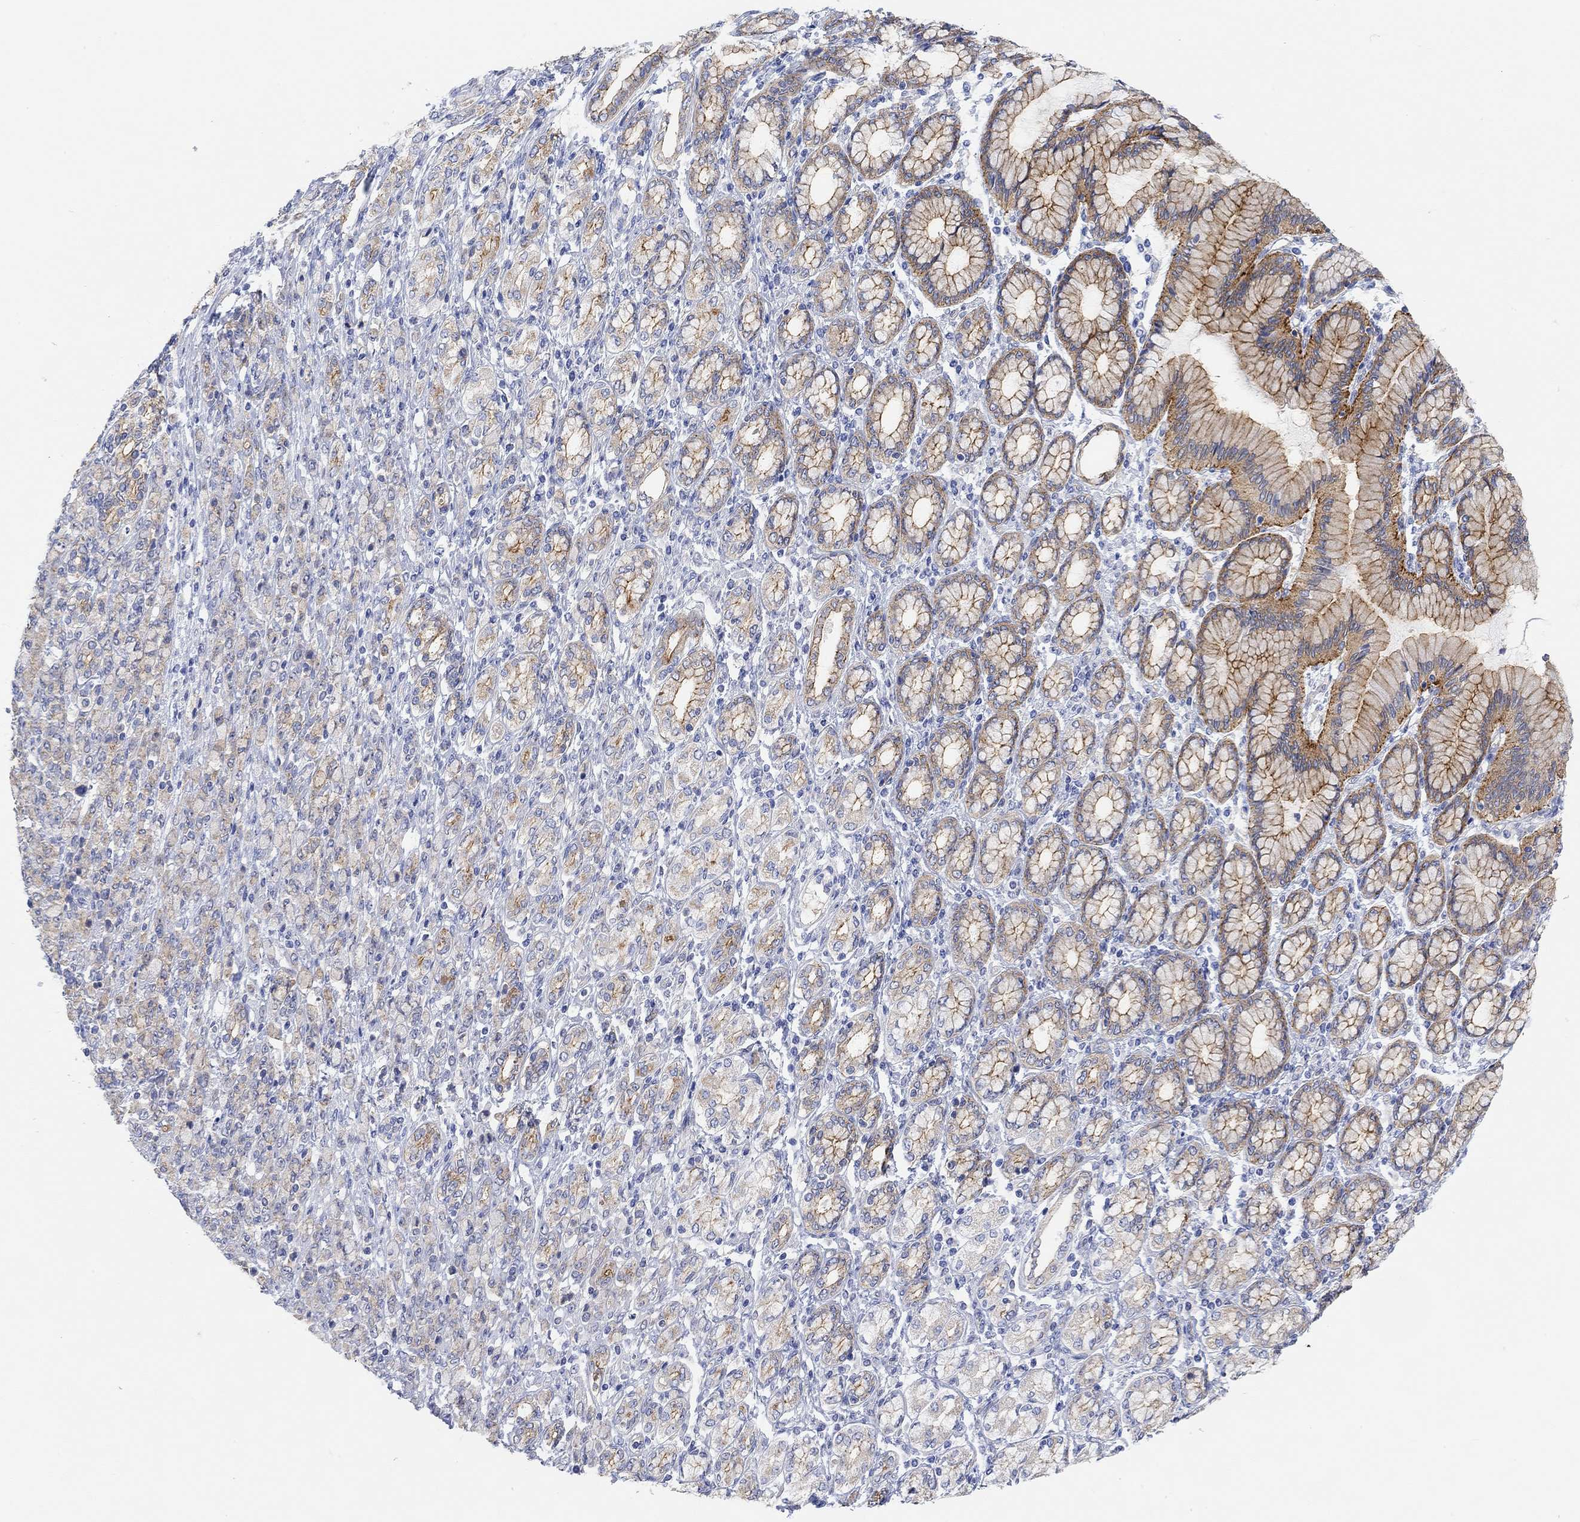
{"staining": {"intensity": "strong", "quantity": "<25%", "location": "cytoplasmic/membranous"}, "tissue": "stomach cancer", "cell_type": "Tumor cells", "image_type": "cancer", "snomed": [{"axis": "morphology", "description": "Normal tissue, NOS"}, {"axis": "morphology", "description": "Adenocarcinoma, NOS"}, {"axis": "topography", "description": "Stomach"}], "caption": "Stomach cancer (adenocarcinoma) stained for a protein (brown) displays strong cytoplasmic/membranous positive expression in about <25% of tumor cells.", "gene": "RGS1", "patient": {"sex": "female", "age": 79}}